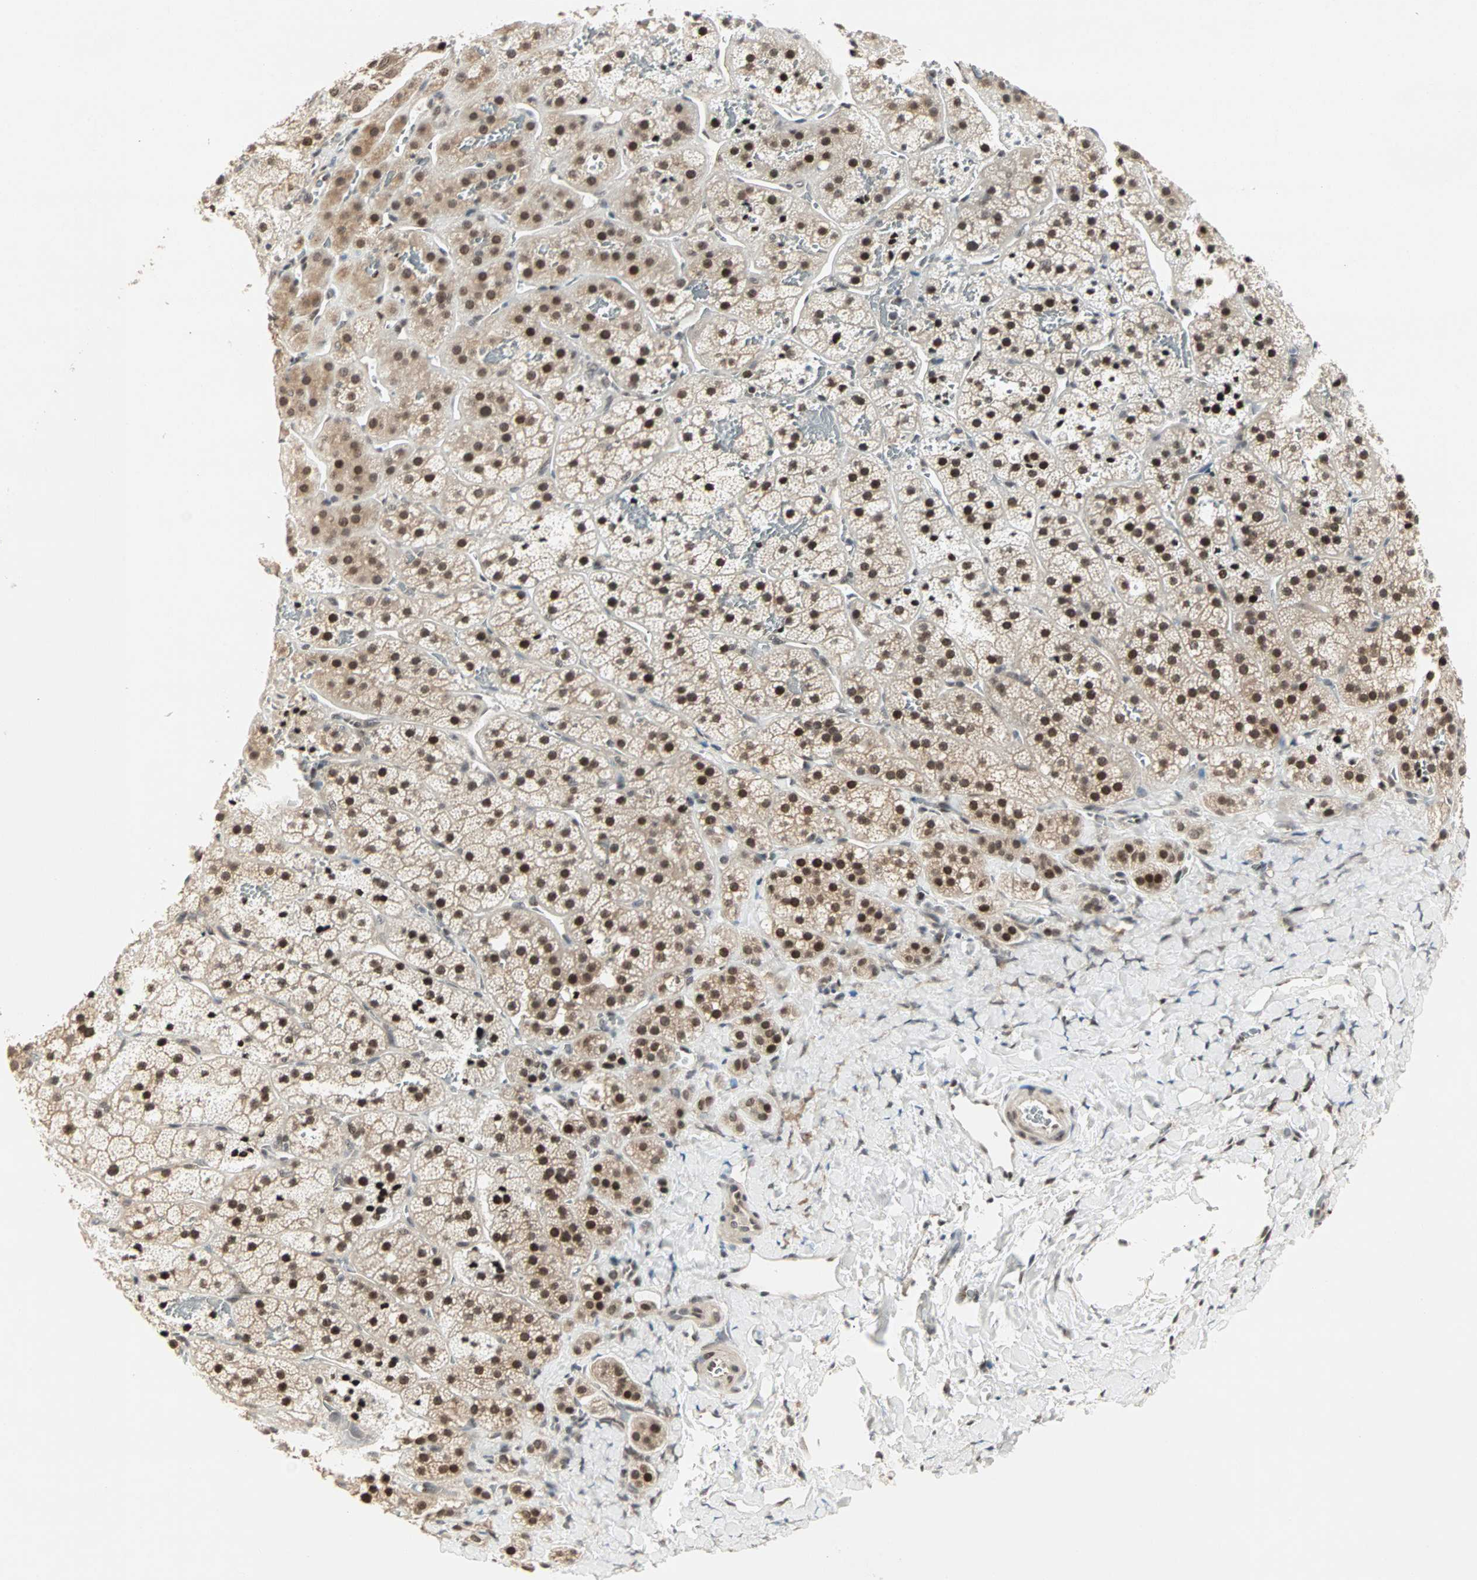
{"staining": {"intensity": "strong", "quantity": ">75%", "location": "cytoplasmic/membranous,nuclear"}, "tissue": "adrenal gland", "cell_type": "Glandular cells", "image_type": "normal", "snomed": [{"axis": "morphology", "description": "Normal tissue, NOS"}, {"axis": "topography", "description": "Adrenal gland"}], "caption": "Immunohistochemistry (IHC) of benign adrenal gland shows high levels of strong cytoplasmic/membranous,nuclear expression in about >75% of glandular cells. (IHC, brightfield microscopy, high magnification).", "gene": "BLM", "patient": {"sex": "female", "age": 44}}